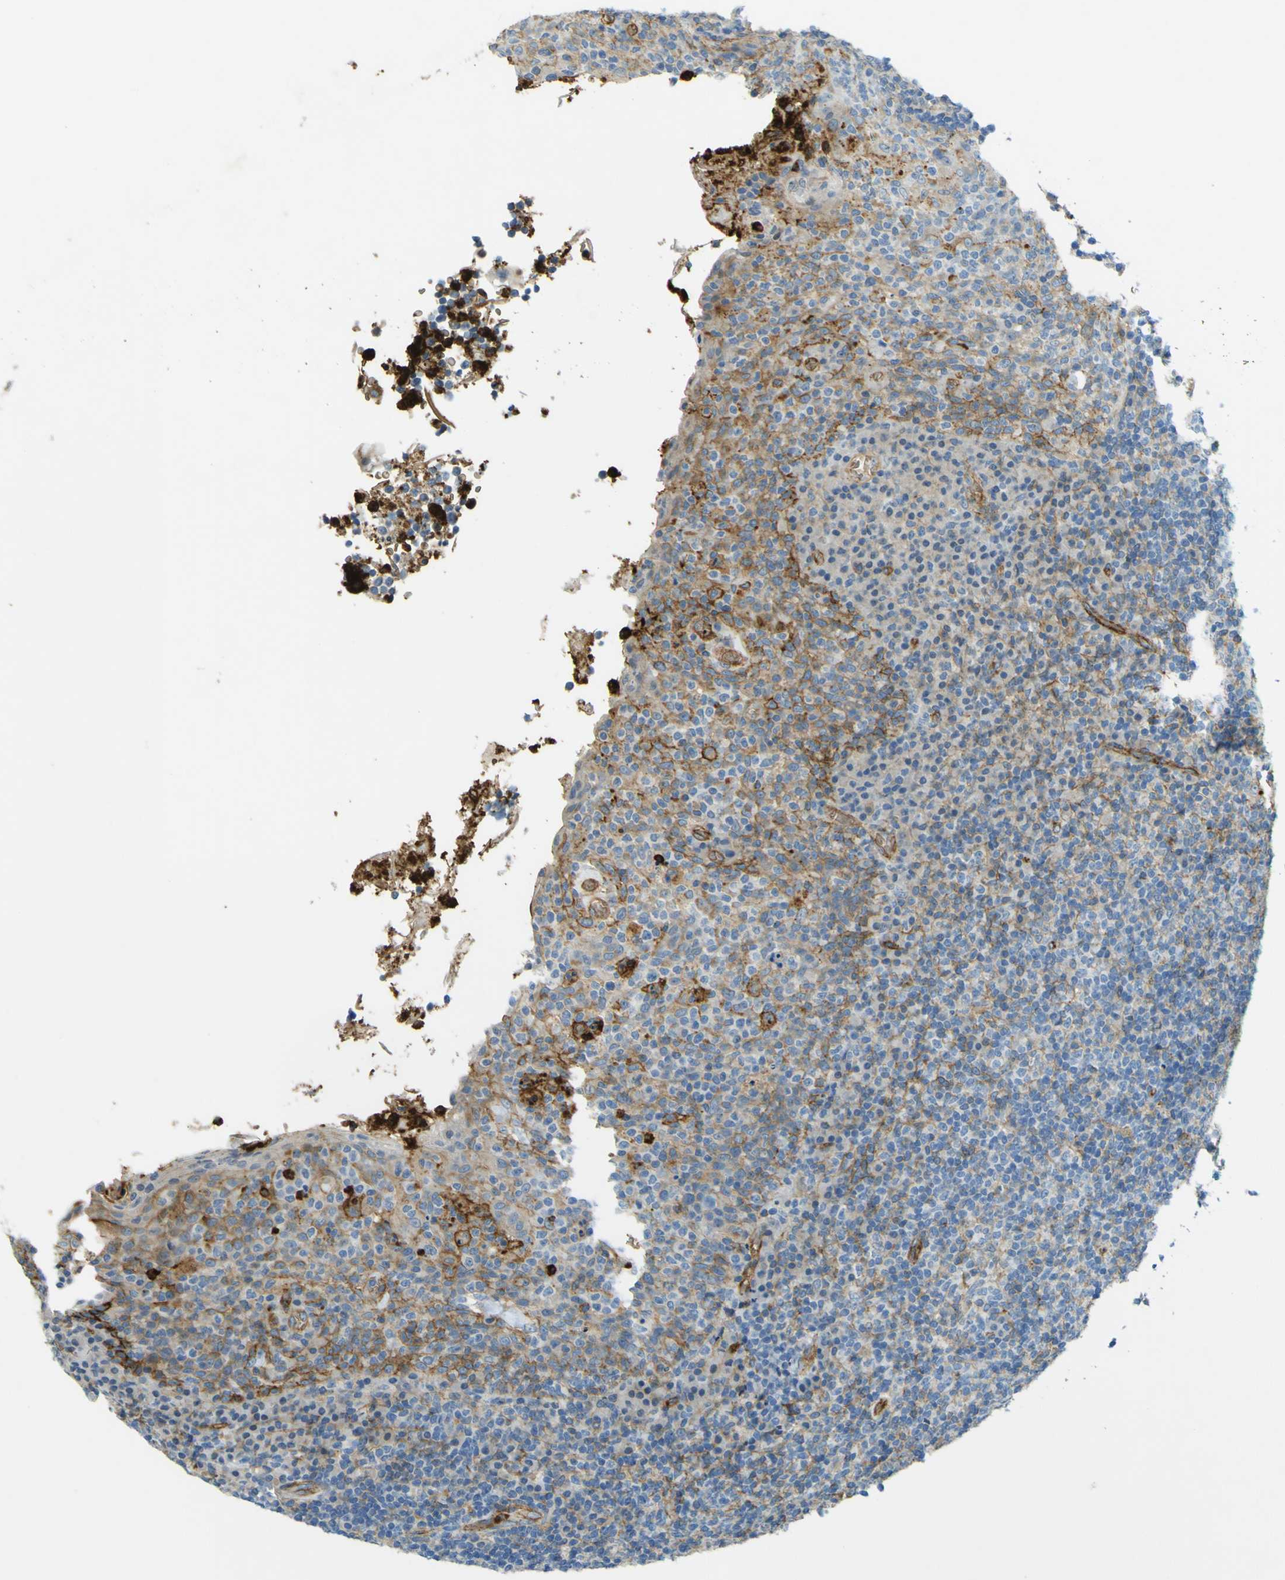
{"staining": {"intensity": "moderate", "quantity": "<25%", "location": "cytoplasmic/membranous"}, "tissue": "tonsil", "cell_type": "Germinal center cells", "image_type": "normal", "snomed": [{"axis": "morphology", "description": "Normal tissue, NOS"}, {"axis": "topography", "description": "Tonsil"}], "caption": "Germinal center cells exhibit low levels of moderate cytoplasmic/membranous expression in approximately <25% of cells in benign human tonsil.", "gene": "PLXDC1", "patient": {"sex": "male", "age": 17}}